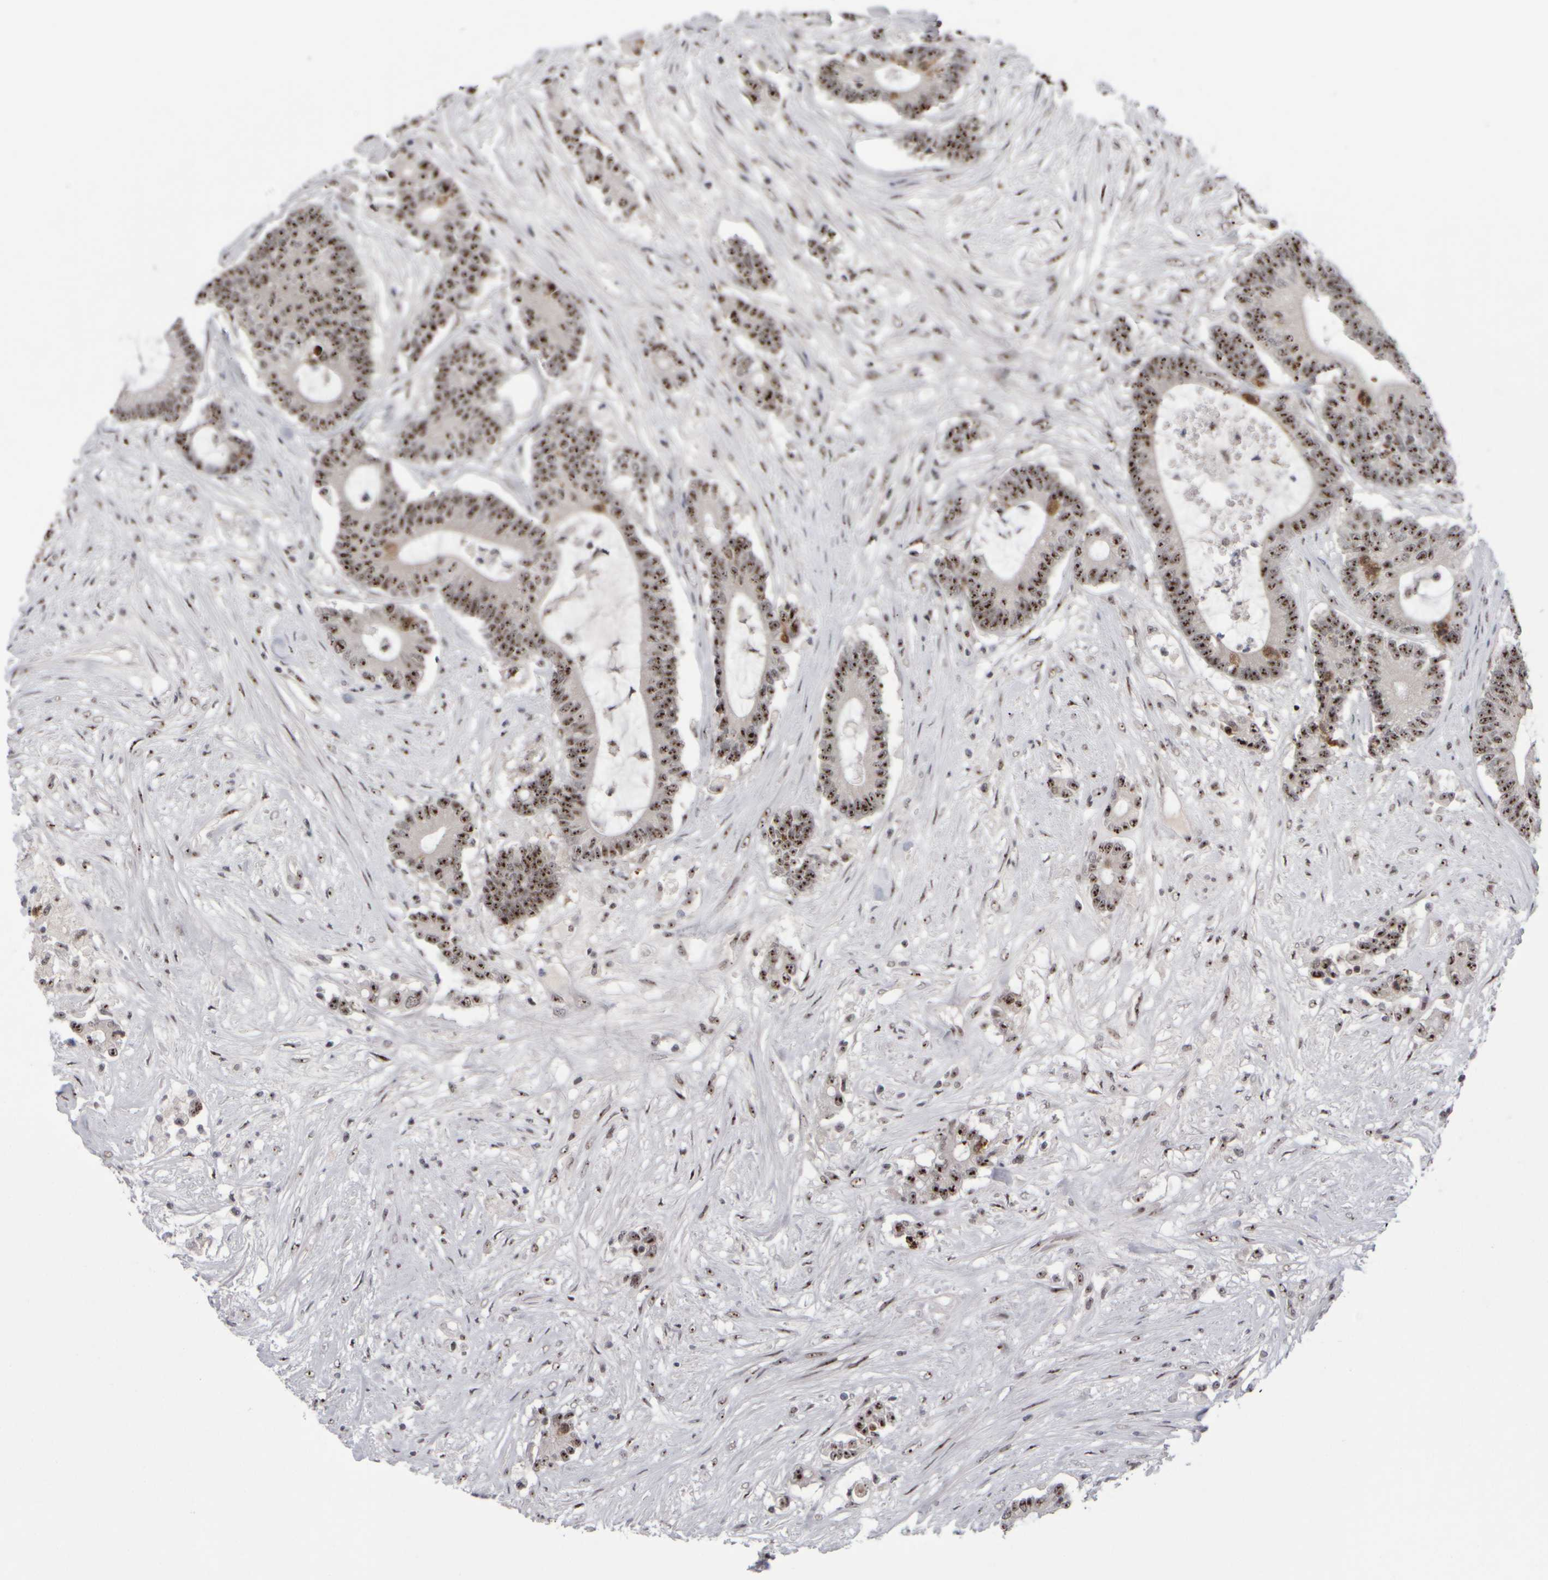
{"staining": {"intensity": "moderate", "quantity": ">75%", "location": "nuclear"}, "tissue": "colorectal cancer", "cell_type": "Tumor cells", "image_type": "cancer", "snomed": [{"axis": "morphology", "description": "Adenocarcinoma, NOS"}, {"axis": "topography", "description": "Colon"}], "caption": "Protein positivity by IHC demonstrates moderate nuclear staining in approximately >75% of tumor cells in colorectal cancer (adenocarcinoma). The staining was performed using DAB to visualize the protein expression in brown, while the nuclei were stained in blue with hematoxylin (Magnification: 20x).", "gene": "SURF6", "patient": {"sex": "female", "age": 84}}